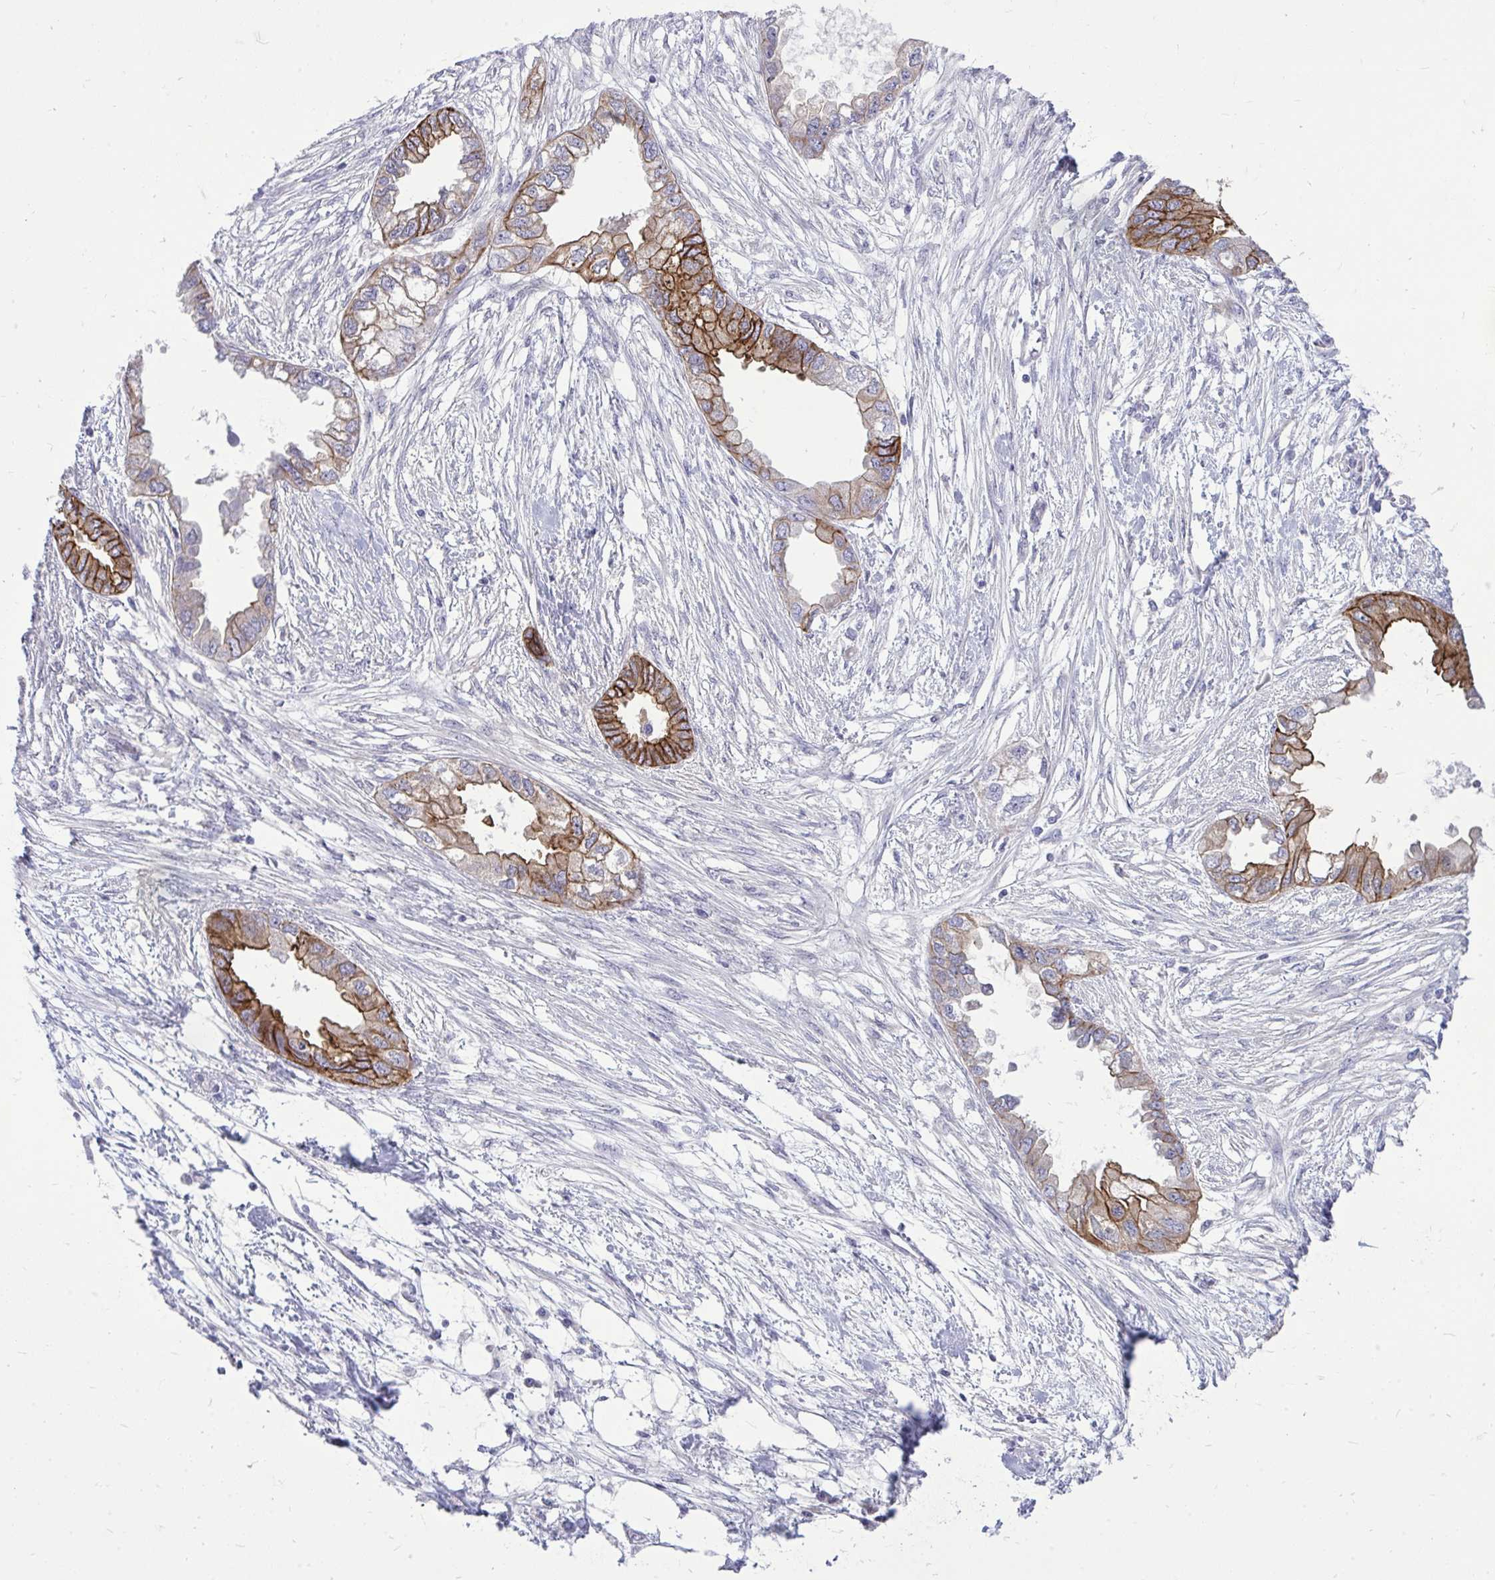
{"staining": {"intensity": "strong", "quantity": "25%-75%", "location": "cytoplasmic/membranous"}, "tissue": "endometrial cancer", "cell_type": "Tumor cells", "image_type": "cancer", "snomed": [{"axis": "morphology", "description": "Adenocarcinoma, NOS"}, {"axis": "morphology", "description": "Adenocarcinoma, metastatic, NOS"}, {"axis": "topography", "description": "Adipose tissue"}, {"axis": "topography", "description": "Endometrium"}], "caption": "Human endometrial metastatic adenocarcinoma stained with a protein marker displays strong staining in tumor cells.", "gene": "SPTBN2", "patient": {"sex": "female", "age": 67}}